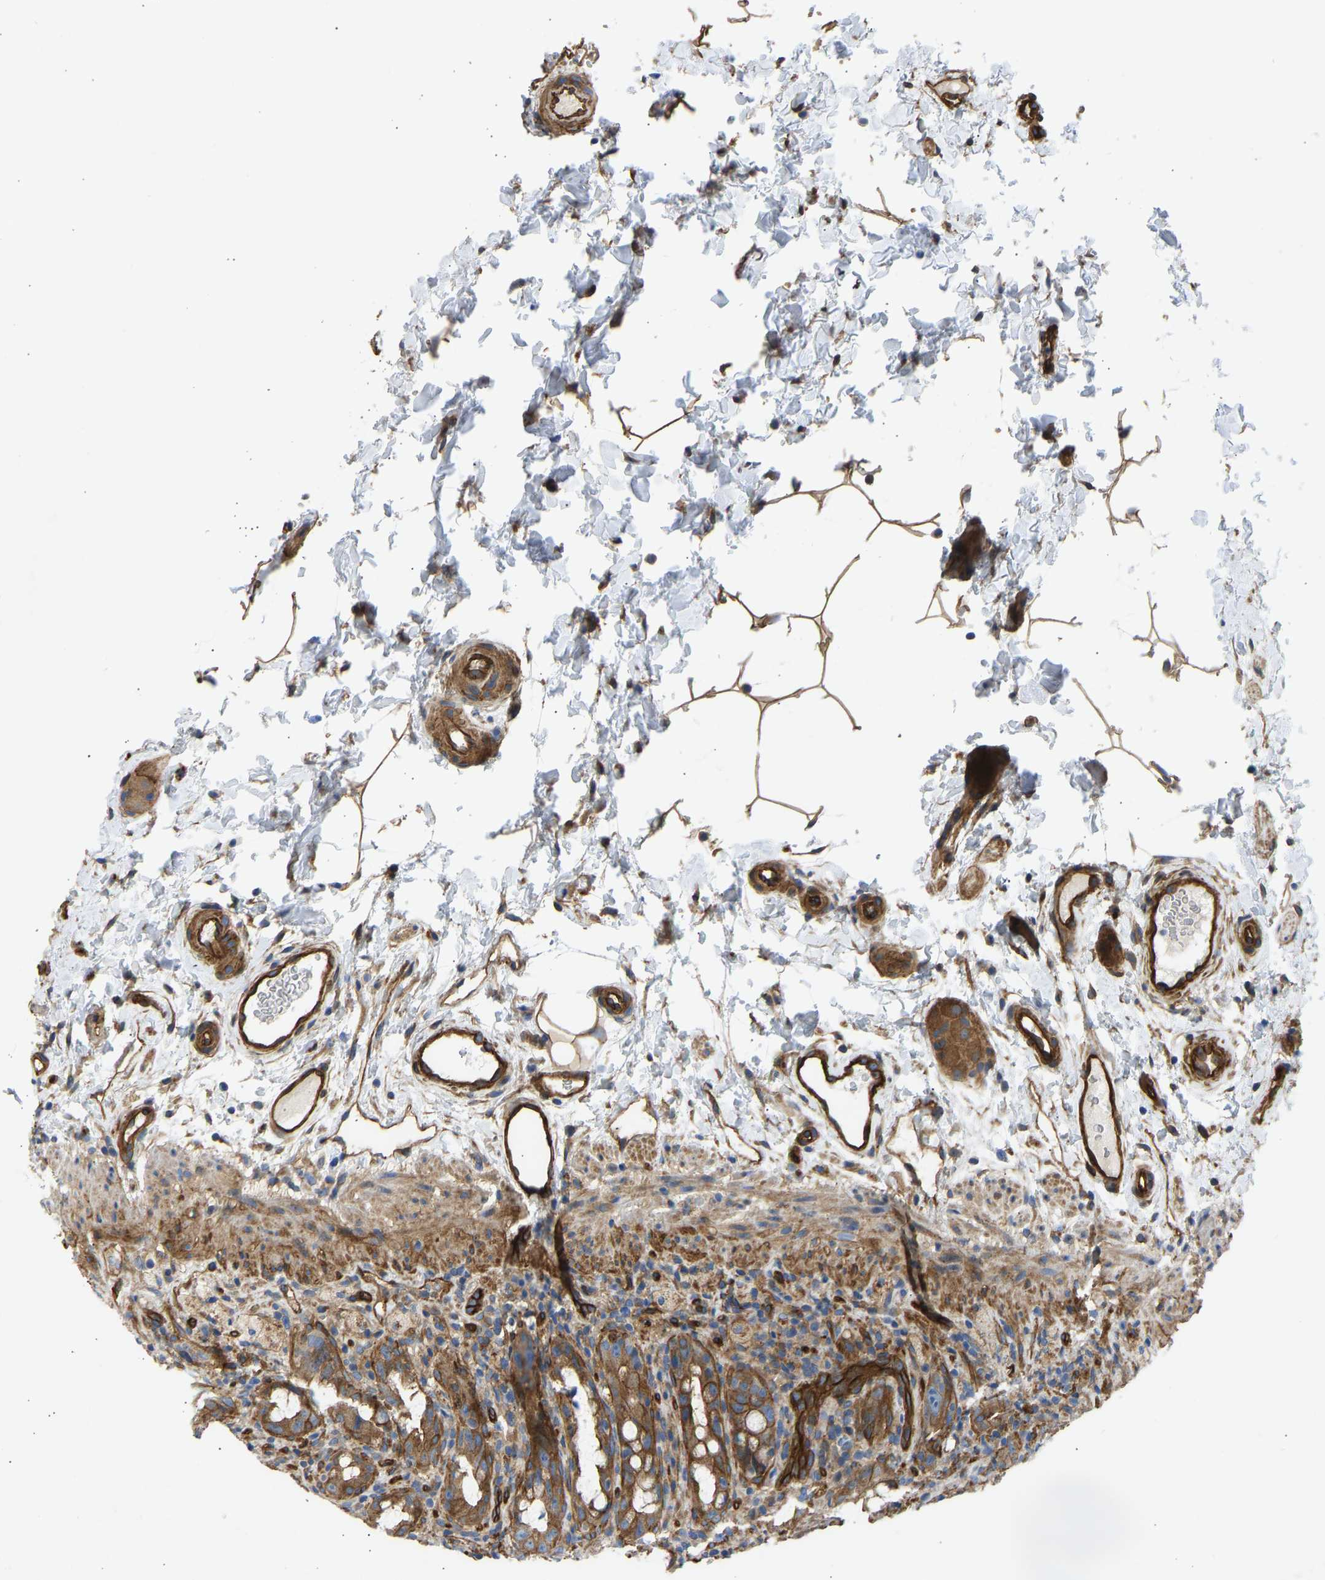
{"staining": {"intensity": "strong", "quantity": ">75%", "location": "cytoplasmic/membranous"}, "tissue": "rectum", "cell_type": "Glandular cells", "image_type": "normal", "snomed": [{"axis": "morphology", "description": "Normal tissue, NOS"}, {"axis": "topography", "description": "Rectum"}], "caption": "Immunohistochemistry (DAB) staining of unremarkable rectum reveals strong cytoplasmic/membranous protein expression in approximately >75% of glandular cells.", "gene": "MYO1C", "patient": {"sex": "male", "age": 44}}